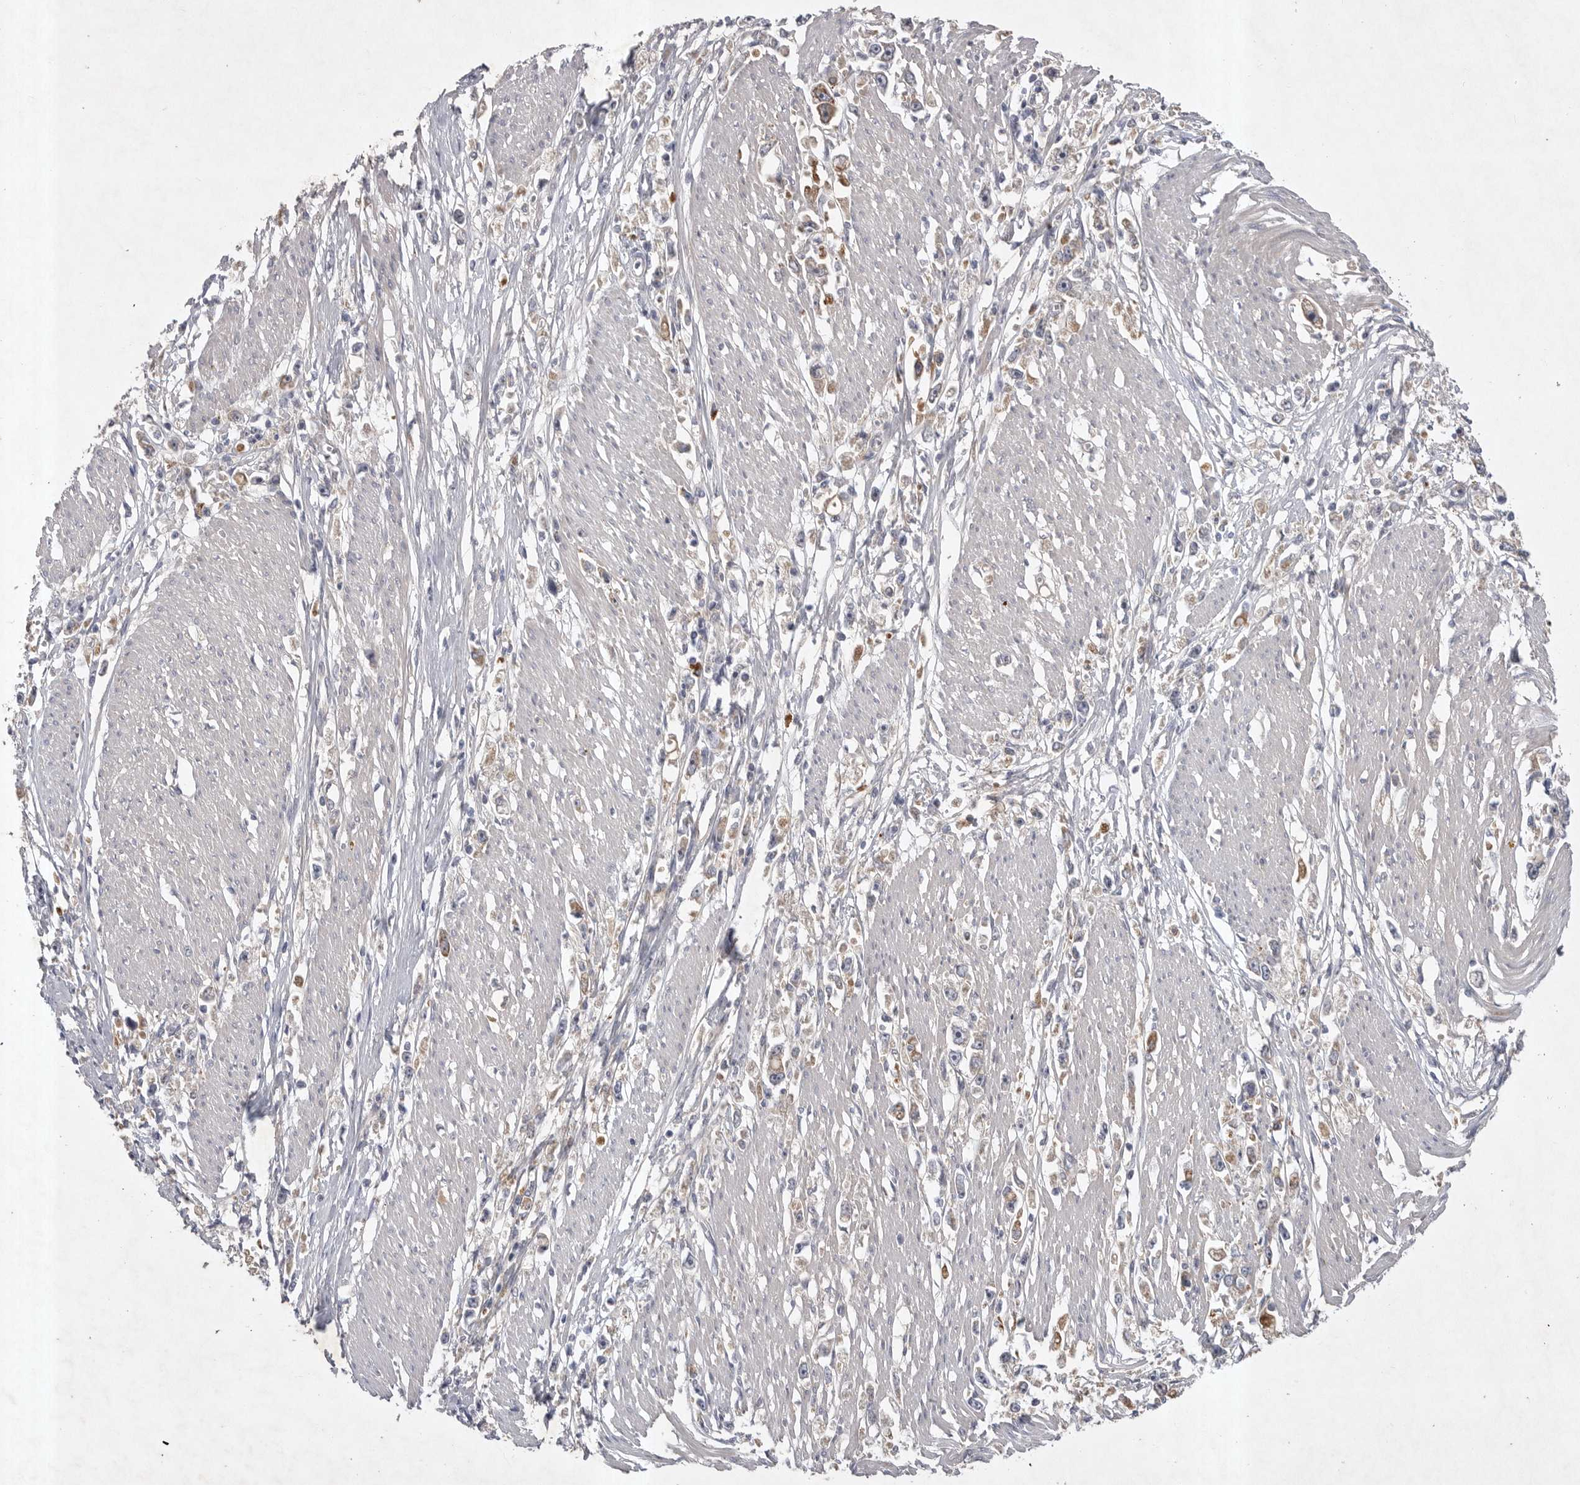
{"staining": {"intensity": "weak", "quantity": ">75%", "location": "cytoplasmic/membranous"}, "tissue": "stomach cancer", "cell_type": "Tumor cells", "image_type": "cancer", "snomed": [{"axis": "morphology", "description": "Adenocarcinoma, NOS"}, {"axis": "topography", "description": "Stomach"}], "caption": "About >75% of tumor cells in stomach adenocarcinoma display weak cytoplasmic/membranous protein positivity as visualized by brown immunohistochemical staining.", "gene": "DHDDS", "patient": {"sex": "female", "age": 59}}